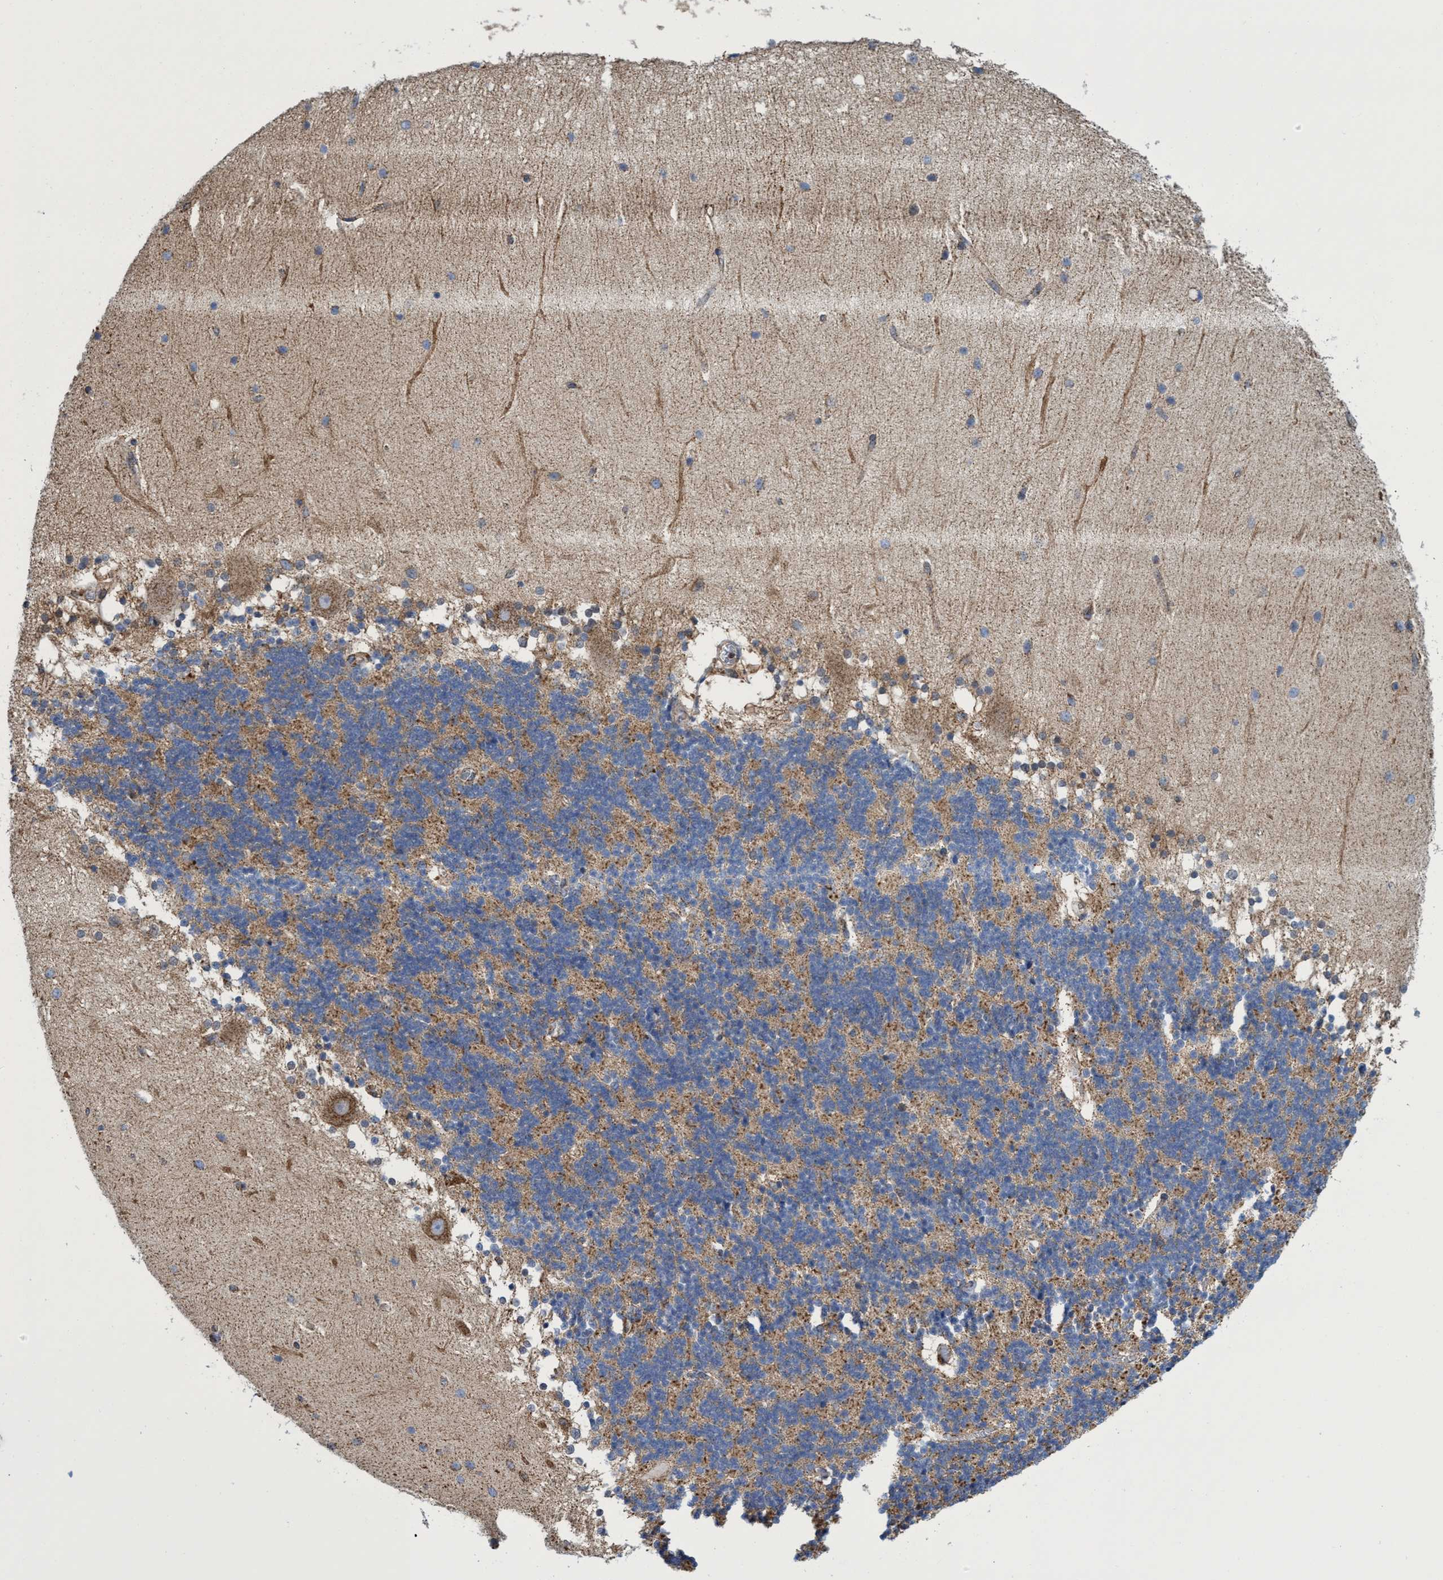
{"staining": {"intensity": "moderate", "quantity": ">75%", "location": "cytoplasmic/membranous"}, "tissue": "cerebellum", "cell_type": "Cells in granular layer", "image_type": "normal", "snomed": [{"axis": "morphology", "description": "Normal tissue, NOS"}, {"axis": "topography", "description": "Cerebellum"}], "caption": "Immunohistochemical staining of unremarkable human cerebellum exhibits medium levels of moderate cytoplasmic/membranous positivity in about >75% of cells in granular layer.", "gene": "CRYZ", "patient": {"sex": "female", "age": 54}}